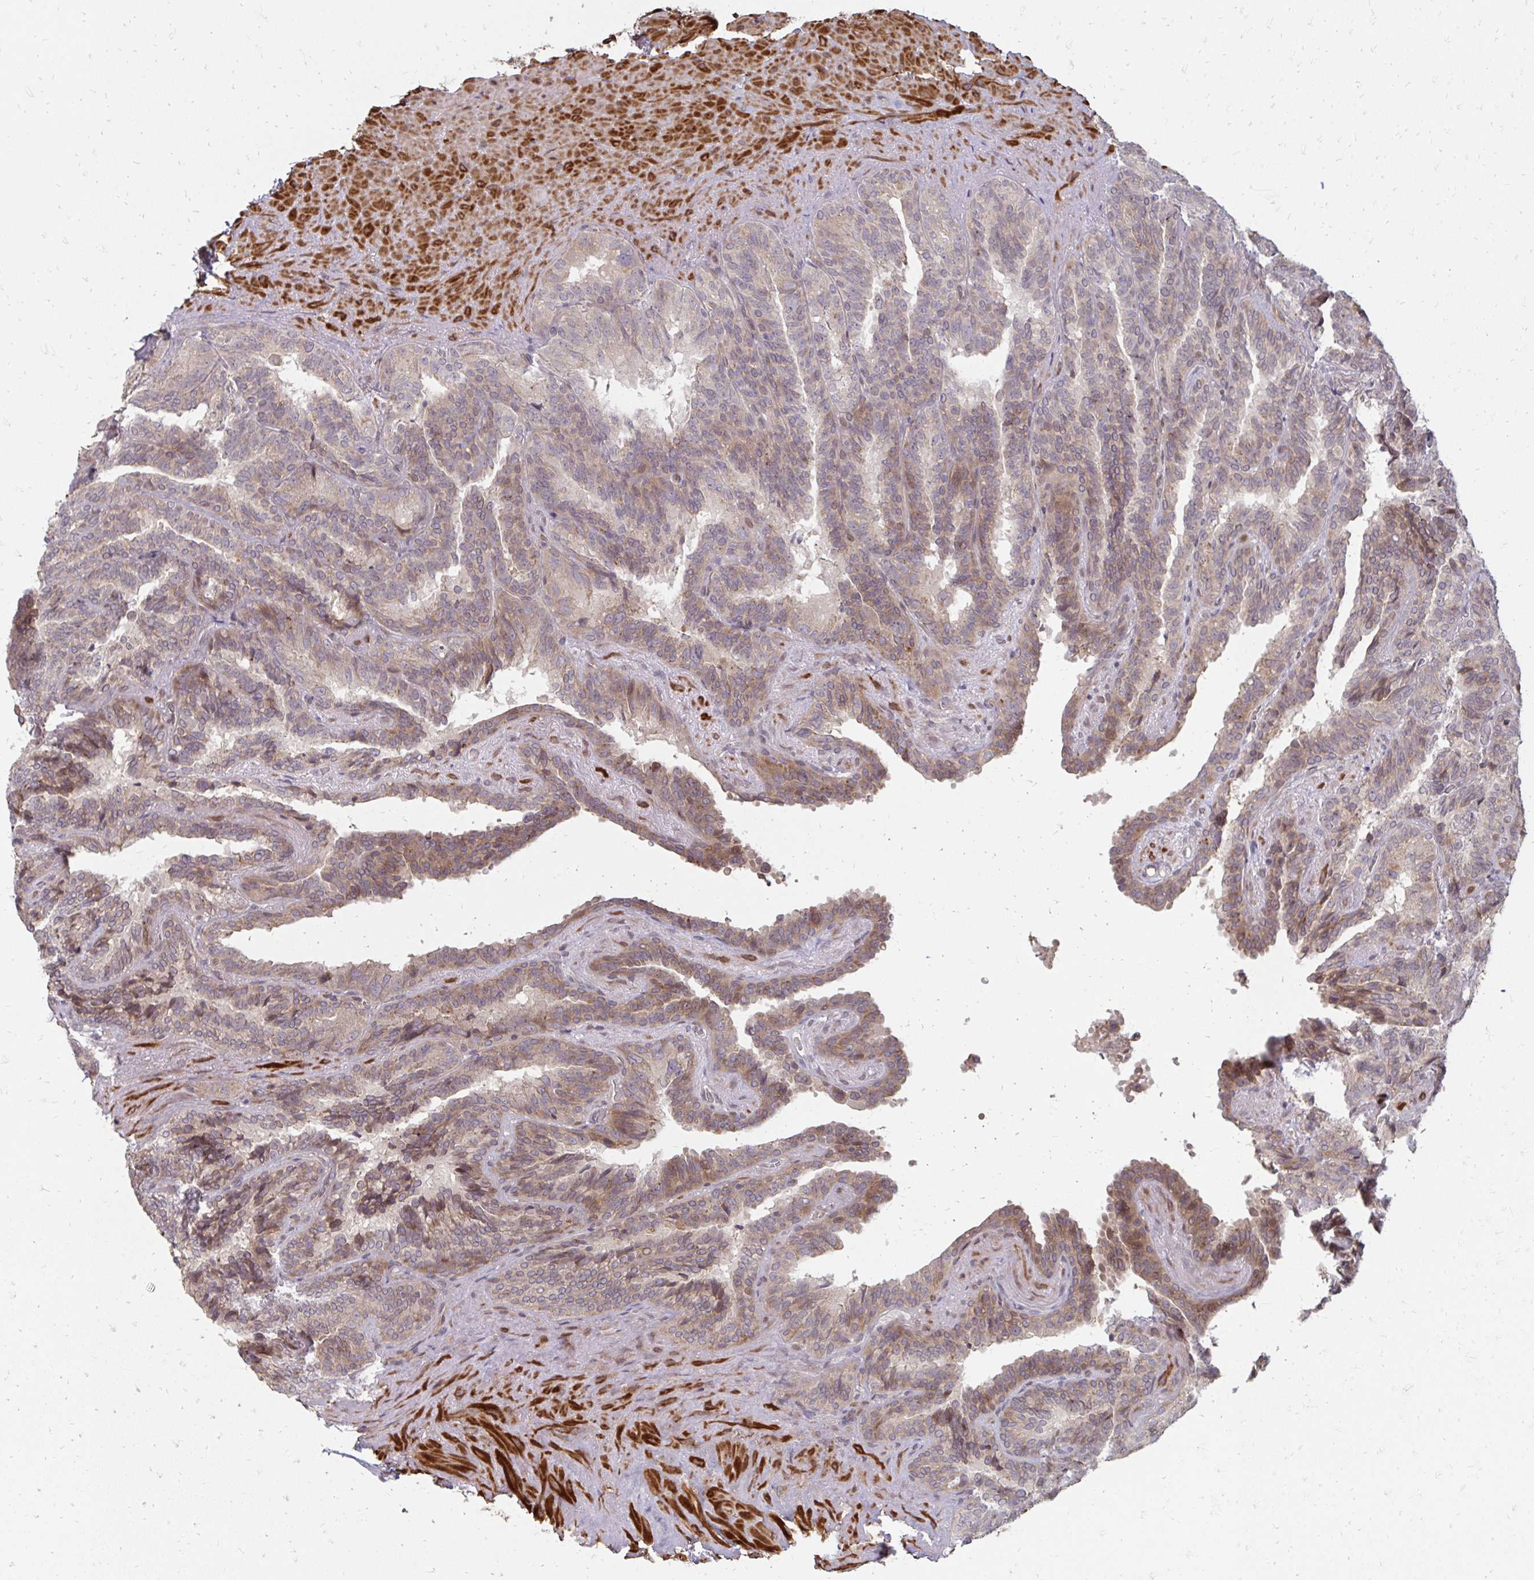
{"staining": {"intensity": "weak", "quantity": ">75%", "location": "cytoplasmic/membranous"}, "tissue": "seminal vesicle", "cell_type": "Glandular cells", "image_type": "normal", "snomed": [{"axis": "morphology", "description": "Normal tissue, NOS"}, {"axis": "topography", "description": "Seminal veicle"}], "caption": "Protein expression analysis of normal seminal vesicle demonstrates weak cytoplasmic/membranous positivity in approximately >75% of glandular cells. (Brightfield microscopy of DAB IHC at high magnification).", "gene": "ZNF285", "patient": {"sex": "male", "age": 60}}